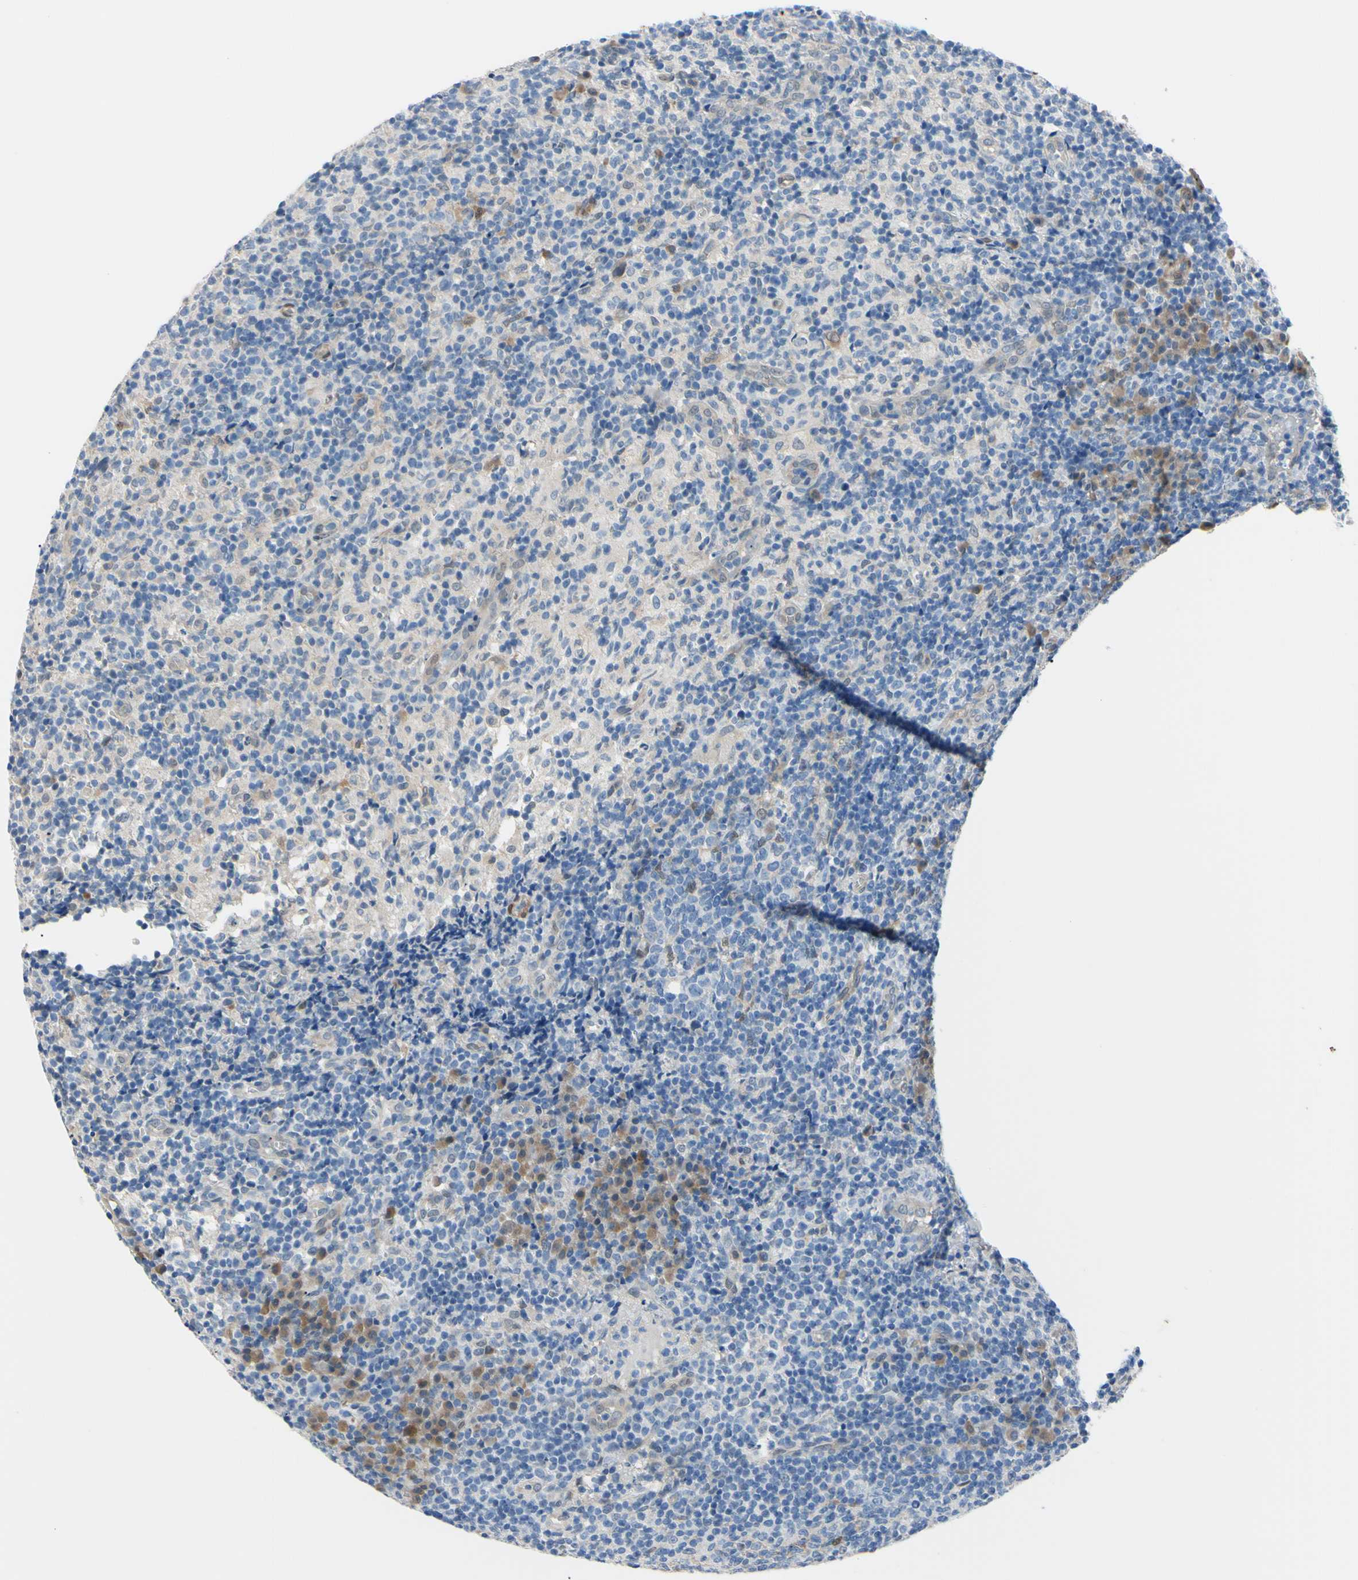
{"staining": {"intensity": "moderate", "quantity": "25%-75%", "location": "cytoplasmic/membranous"}, "tissue": "lymph node", "cell_type": "Germinal center cells", "image_type": "normal", "snomed": [{"axis": "morphology", "description": "Normal tissue, NOS"}, {"axis": "morphology", "description": "Inflammation, NOS"}, {"axis": "topography", "description": "Lymph node"}], "caption": "IHC image of benign lymph node stained for a protein (brown), which displays medium levels of moderate cytoplasmic/membranous expression in approximately 25%-75% of germinal center cells.", "gene": "NOL3", "patient": {"sex": "male", "age": 55}}